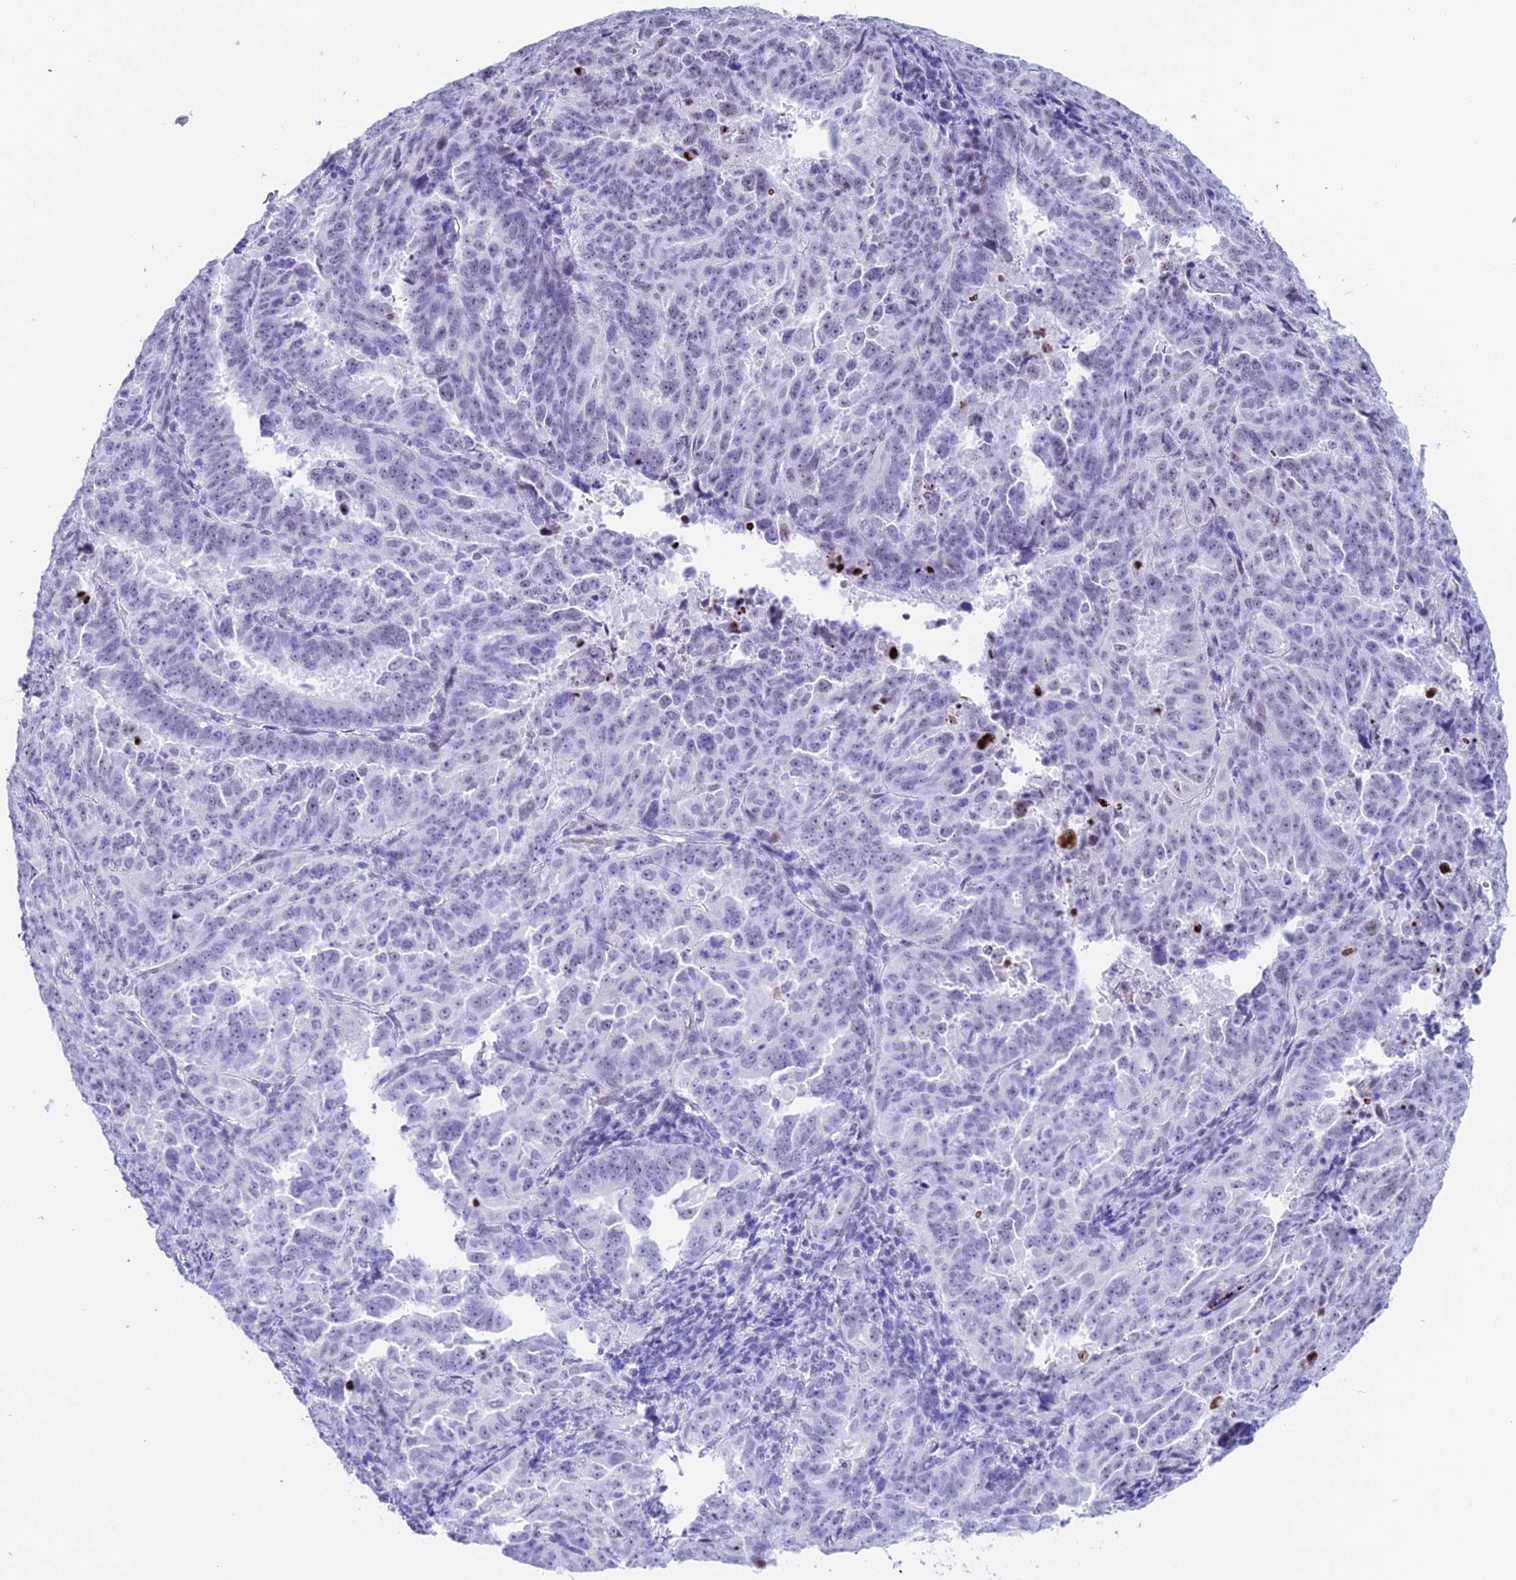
{"staining": {"intensity": "negative", "quantity": "none", "location": "none"}, "tissue": "endometrial cancer", "cell_type": "Tumor cells", "image_type": "cancer", "snomed": [{"axis": "morphology", "description": "Adenocarcinoma, NOS"}, {"axis": "topography", "description": "Endometrium"}], "caption": "Human adenocarcinoma (endometrial) stained for a protein using IHC shows no expression in tumor cells.", "gene": "RNPS1", "patient": {"sex": "female", "age": 65}}